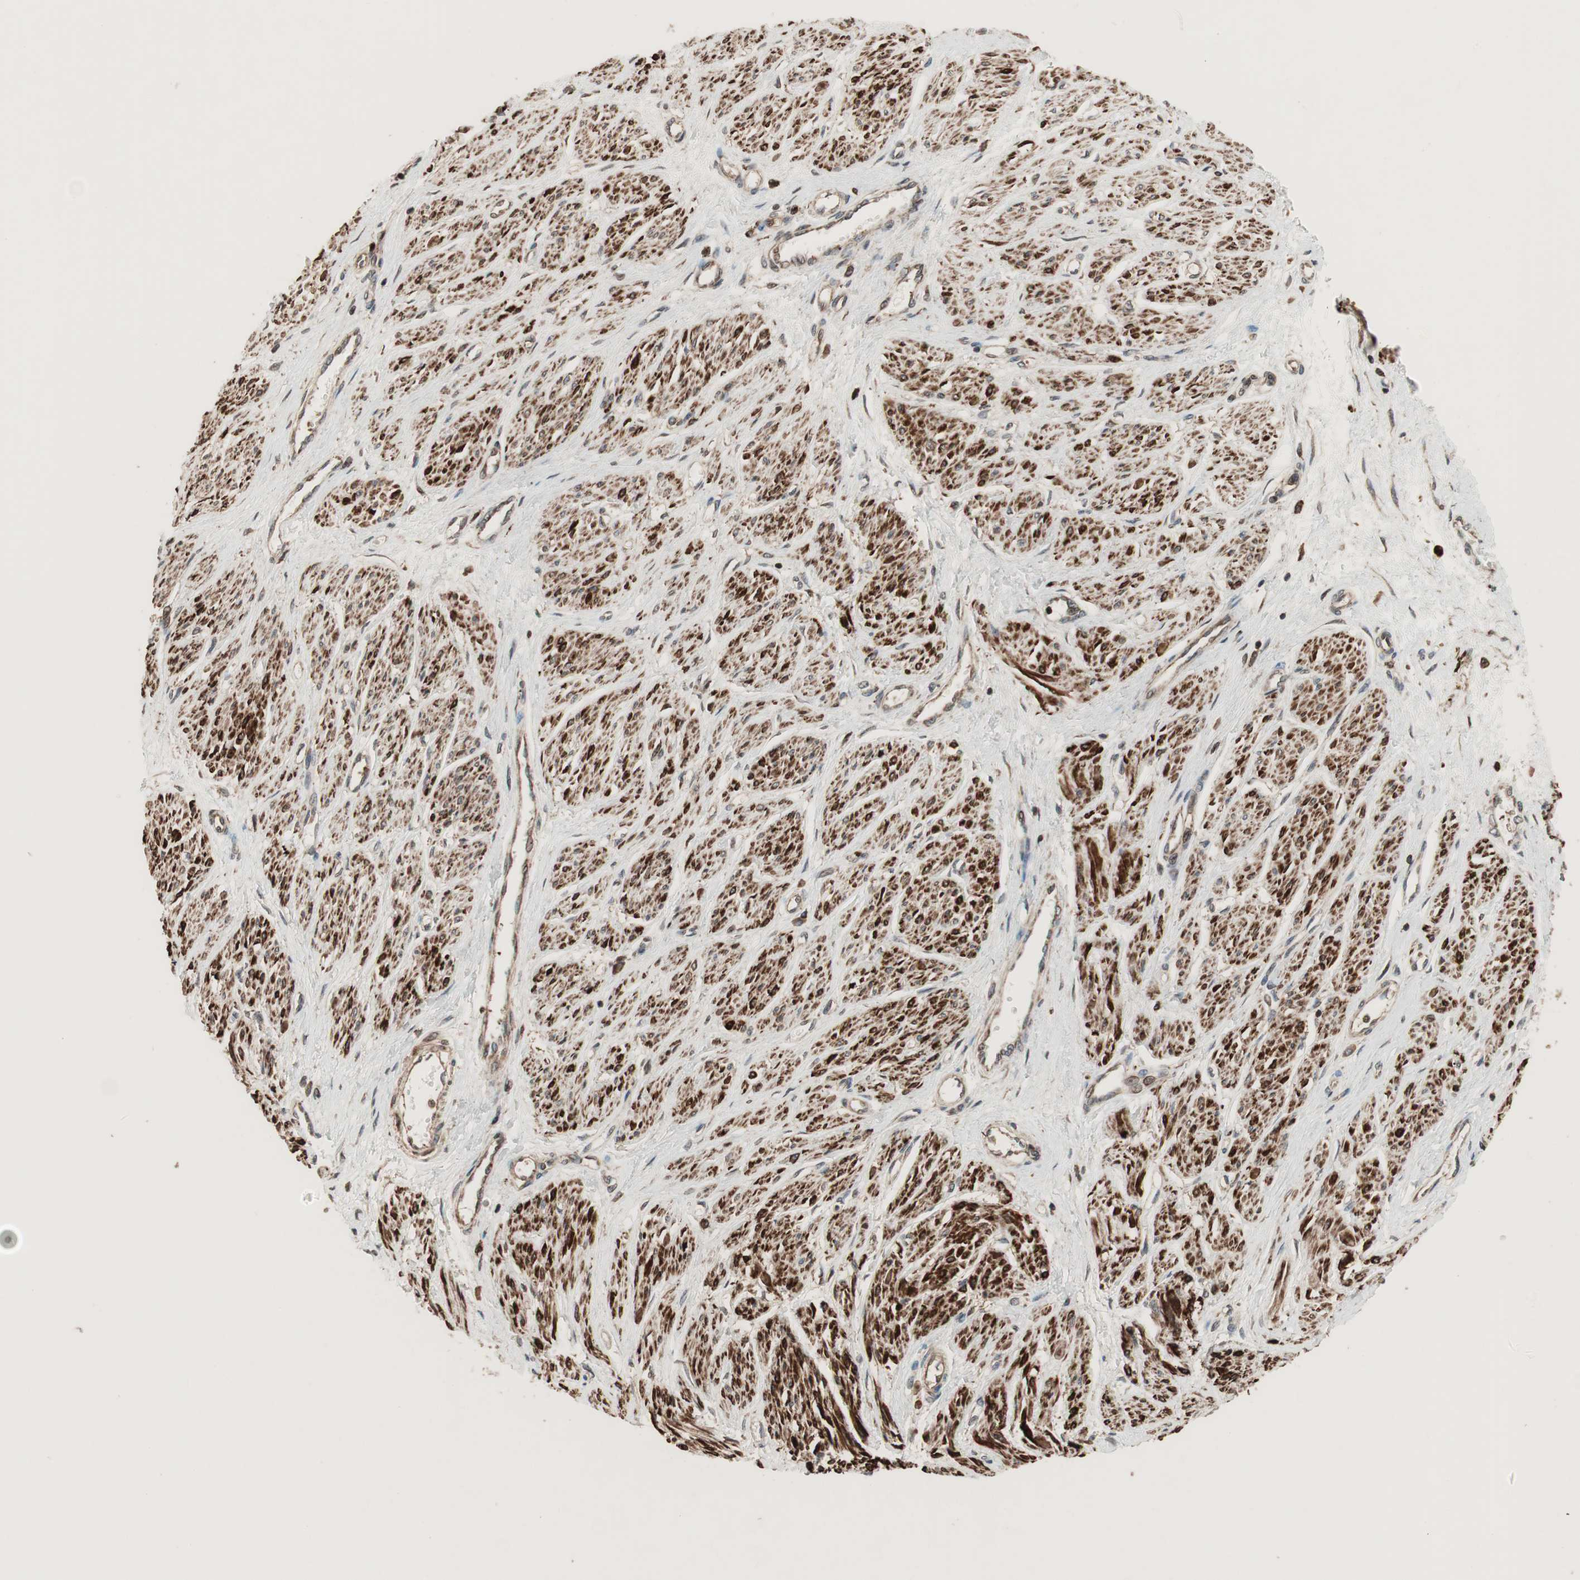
{"staining": {"intensity": "strong", "quantity": ">75%", "location": "cytoplasmic/membranous"}, "tissue": "smooth muscle", "cell_type": "Smooth muscle cells", "image_type": "normal", "snomed": [{"axis": "morphology", "description": "Normal tissue, NOS"}, {"axis": "topography", "description": "Smooth muscle"}, {"axis": "topography", "description": "Uterus"}], "caption": "Smooth muscle was stained to show a protein in brown. There is high levels of strong cytoplasmic/membranous positivity in approximately >75% of smooth muscle cells.", "gene": "RAB1A", "patient": {"sex": "female", "age": 39}}